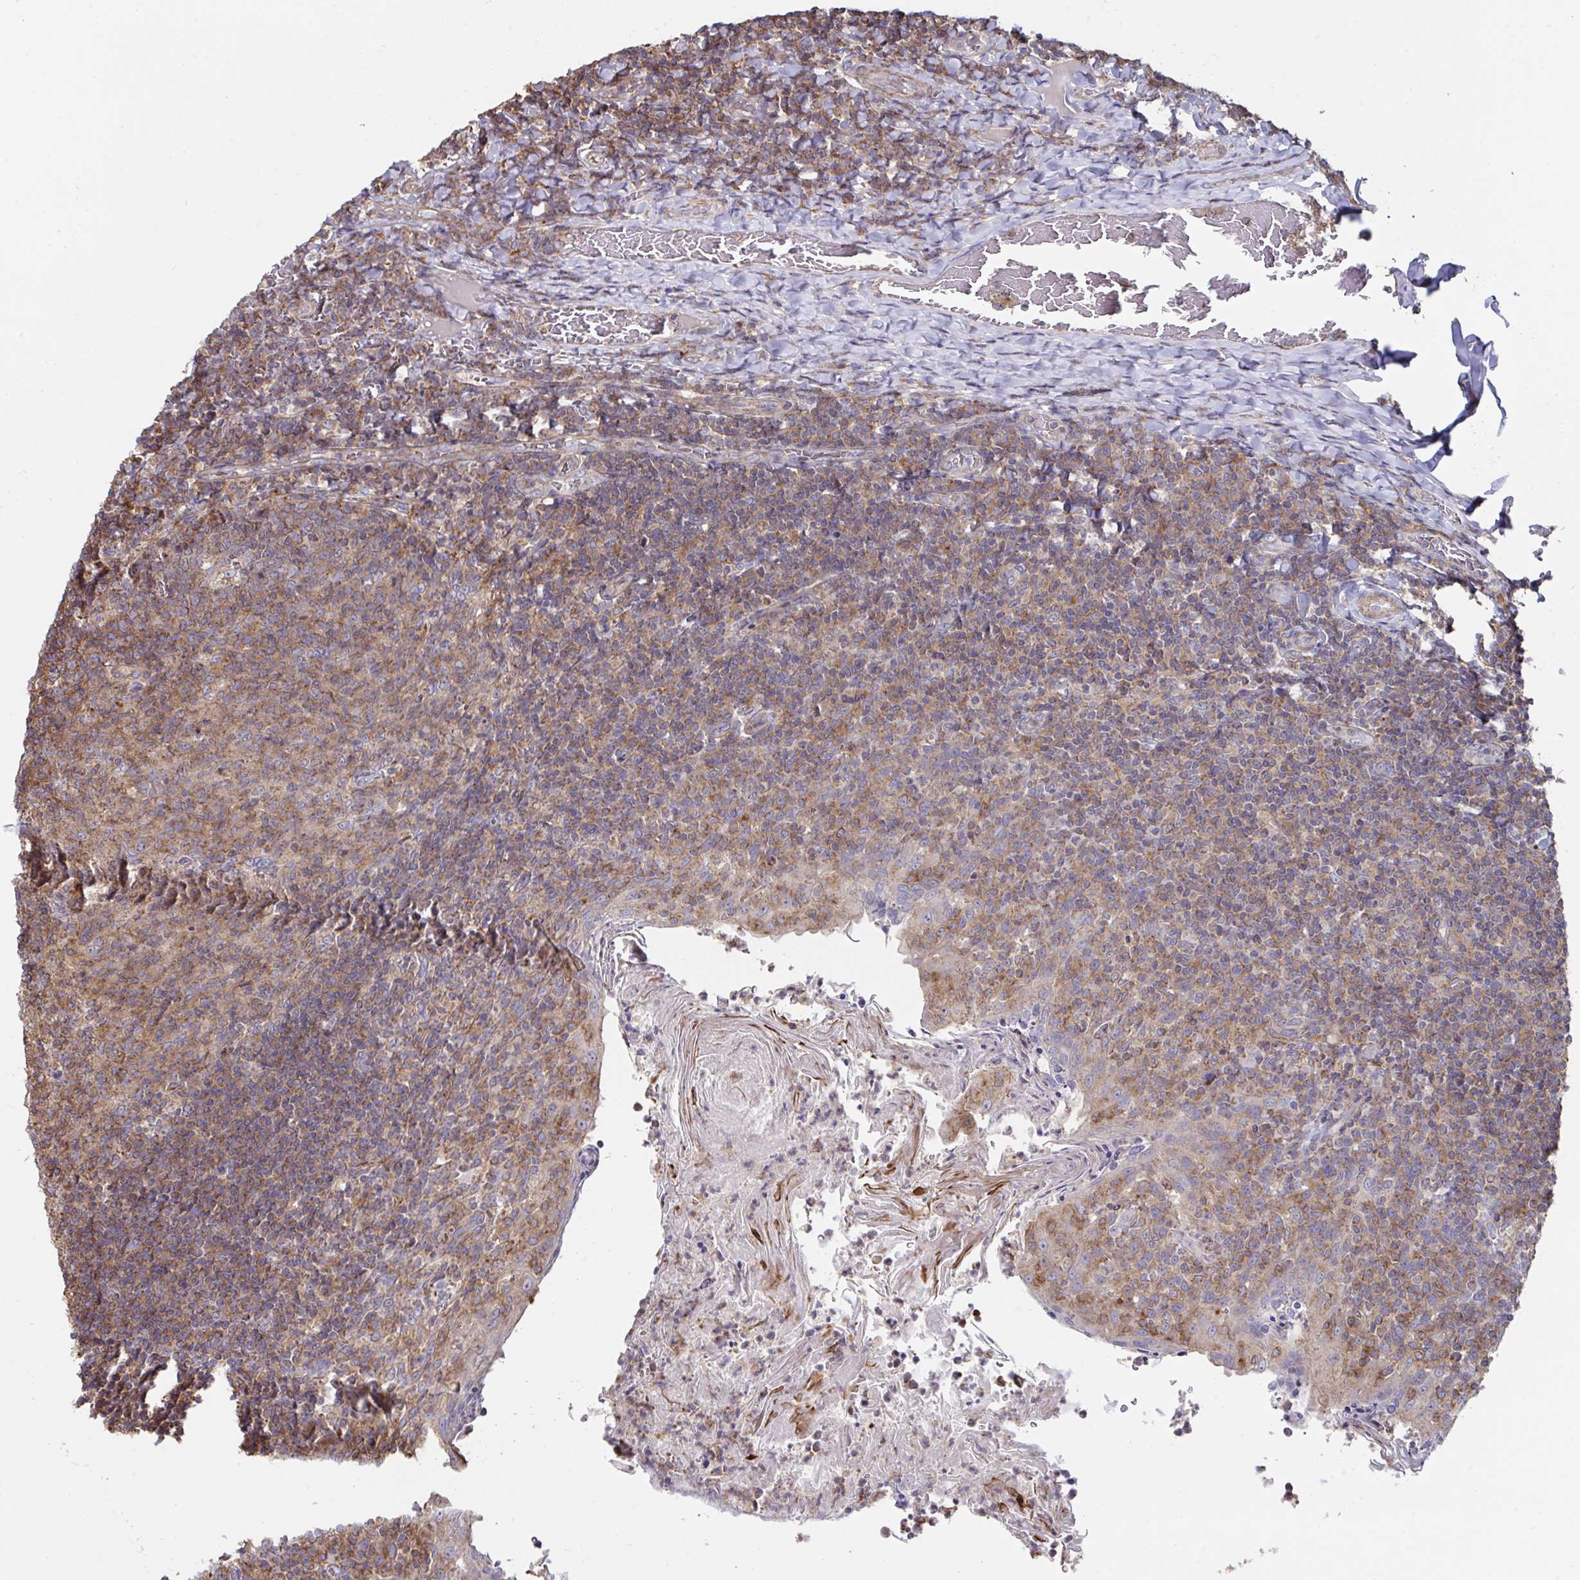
{"staining": {"intensity": "moderate", "quantity": ">75%", "location": "cytoplasmic/membranous"}, "tissue": "tonsil", "cell_type": "Germinal center cells", "image_type": "normal", "snomed": [{"axis": "morphology", "description": "Normal tissue, NOS"}, {"axis": "topography", "description": "Tonsil"}], "caption": "Immunohistochemistry (IHC) photomicrograph of benign human tonsil stained for a protein (brown), which reveals medium levels of moderate cytoplasmic/membranous expression in about >75% of germinal center cells.", "gene": "DZANK1", "patient": {"sex": "female", "age": 10}}